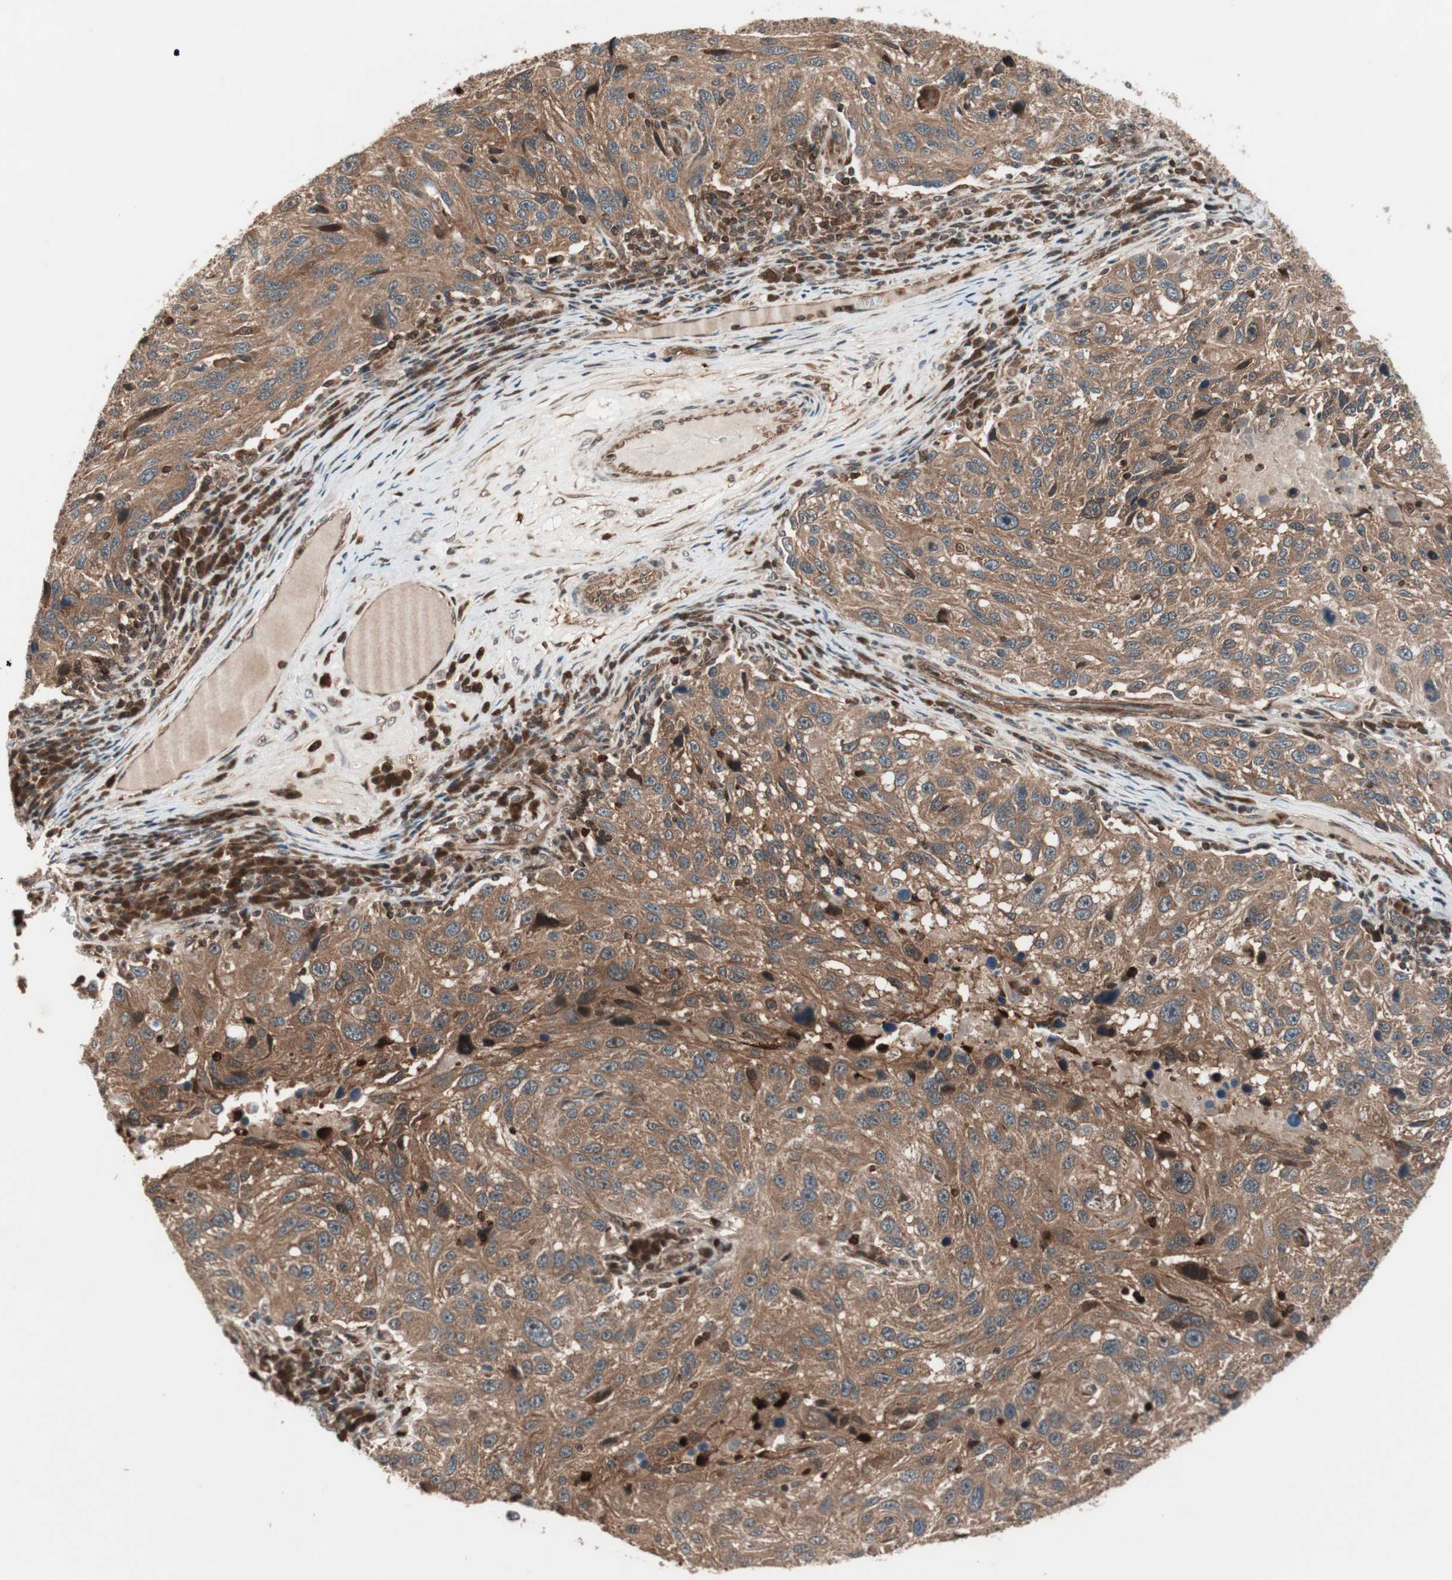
{"staining": {"intensity": "moderate", "quantity": ">75%", "location": "cytoplasmic/membranous"}, "tissue": "melanoma", "cell_type": "Tumor cells", "image_type": "cancer", "snomed": [{"axis": "morphology", "description": "Malignant melanoma, NOS"}, {"axis": "topography", "description": "Skin"}], "caption": "Protein analysis of malignant melanoma tissue exhibits moderate cytoplasmic/membranous expression in approximately >75% of tumor cells.", "gene": "PRKG2", "patient": {"sex": "male", "age": 53}}